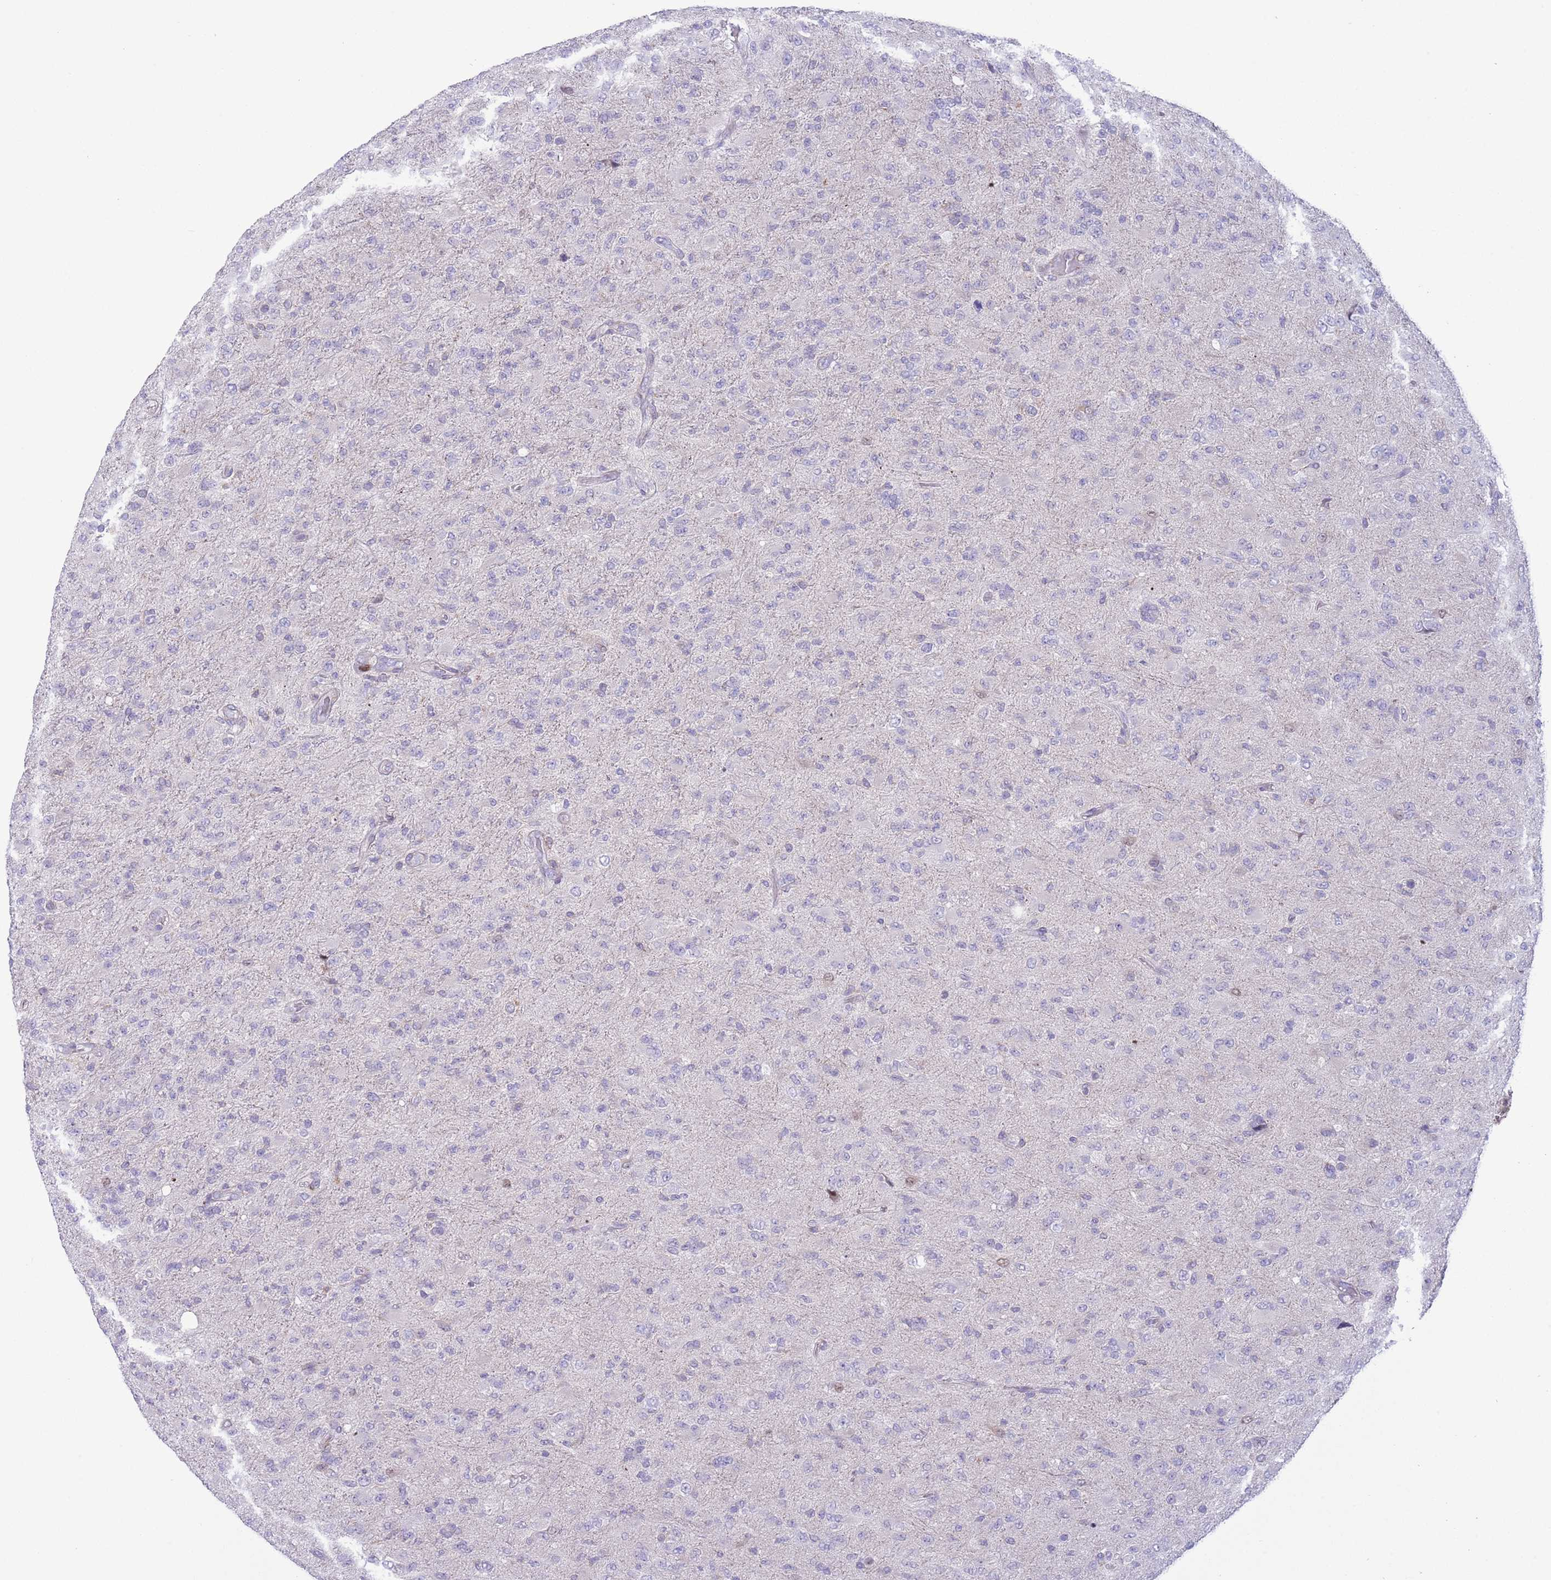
{"staining": {"intensity": "negative", "quantity": "none", "location": "none"}, "tissue": "glioma", "cell_type": "Tumor cells", "image_type": "cancer", "snomed": [{"axis": "morphology", "description": "Glioma, malignant, Low grade"}, {"axis": "topography", "description": "Brain"}], "caption": "Human glioma stained for a protein using IHC reveals no expression in tumor cells.", "gene": "ANO8", "patient": {"sex": "male", "age": 65}}